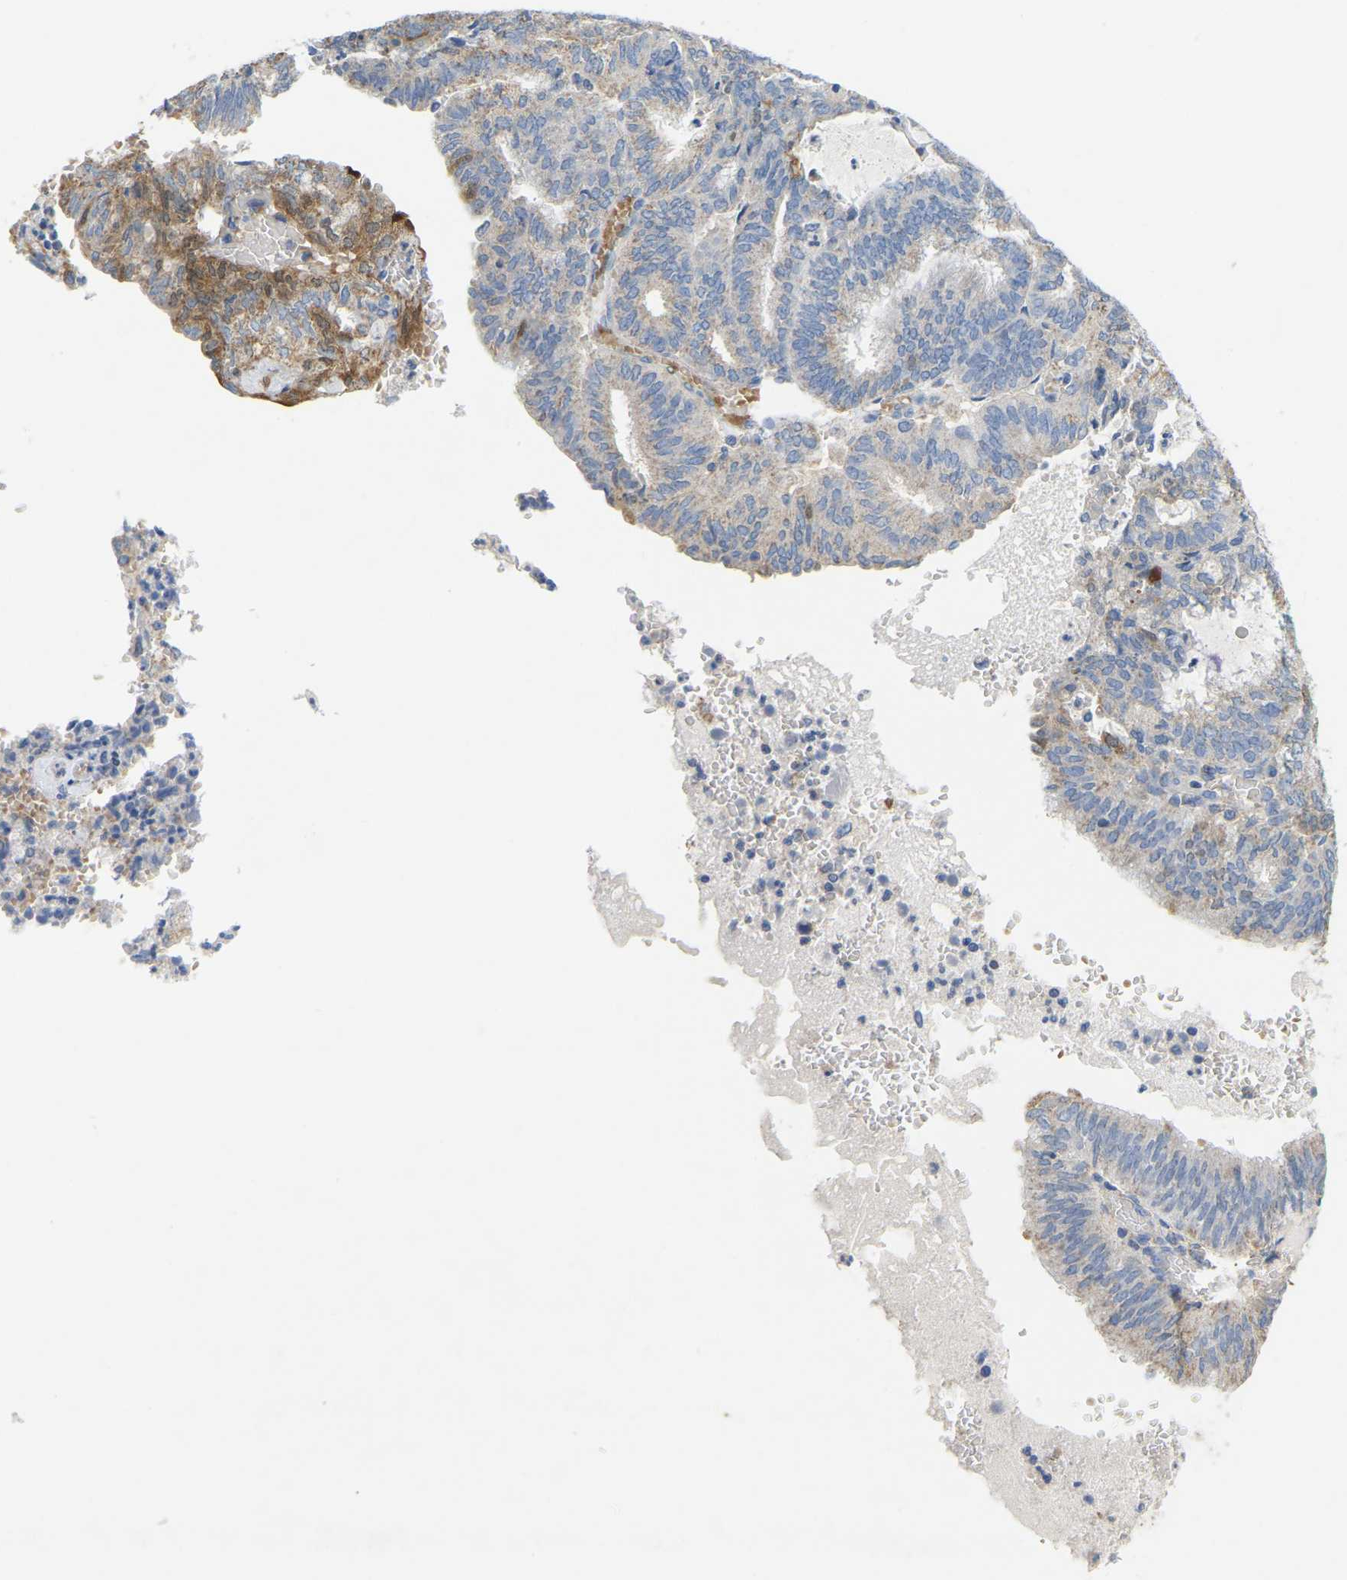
{"staining": {"intensity": "weak", "quantity": ">75%", "location": "cytoplasmic/membranous"}, "tissue": "endometrial cancer", "cell_type": "Tumor cells", "image_type": "cancer", "snomed": [{"axis": "morphology", "description": "Adenocarcinoma, NOS"}, {"axis": "topography", "description": "Uterus"}], "caption": "This micrograph demonstrates immunohistochemistry (IHC) staining of human endometrial adenocarcinoma, with low weak cytoplasmic/membranous expression in approximately >75% of tumor cells.", "gene": "SERPINB5", "patient": {"sex": "female", "age": 60}}